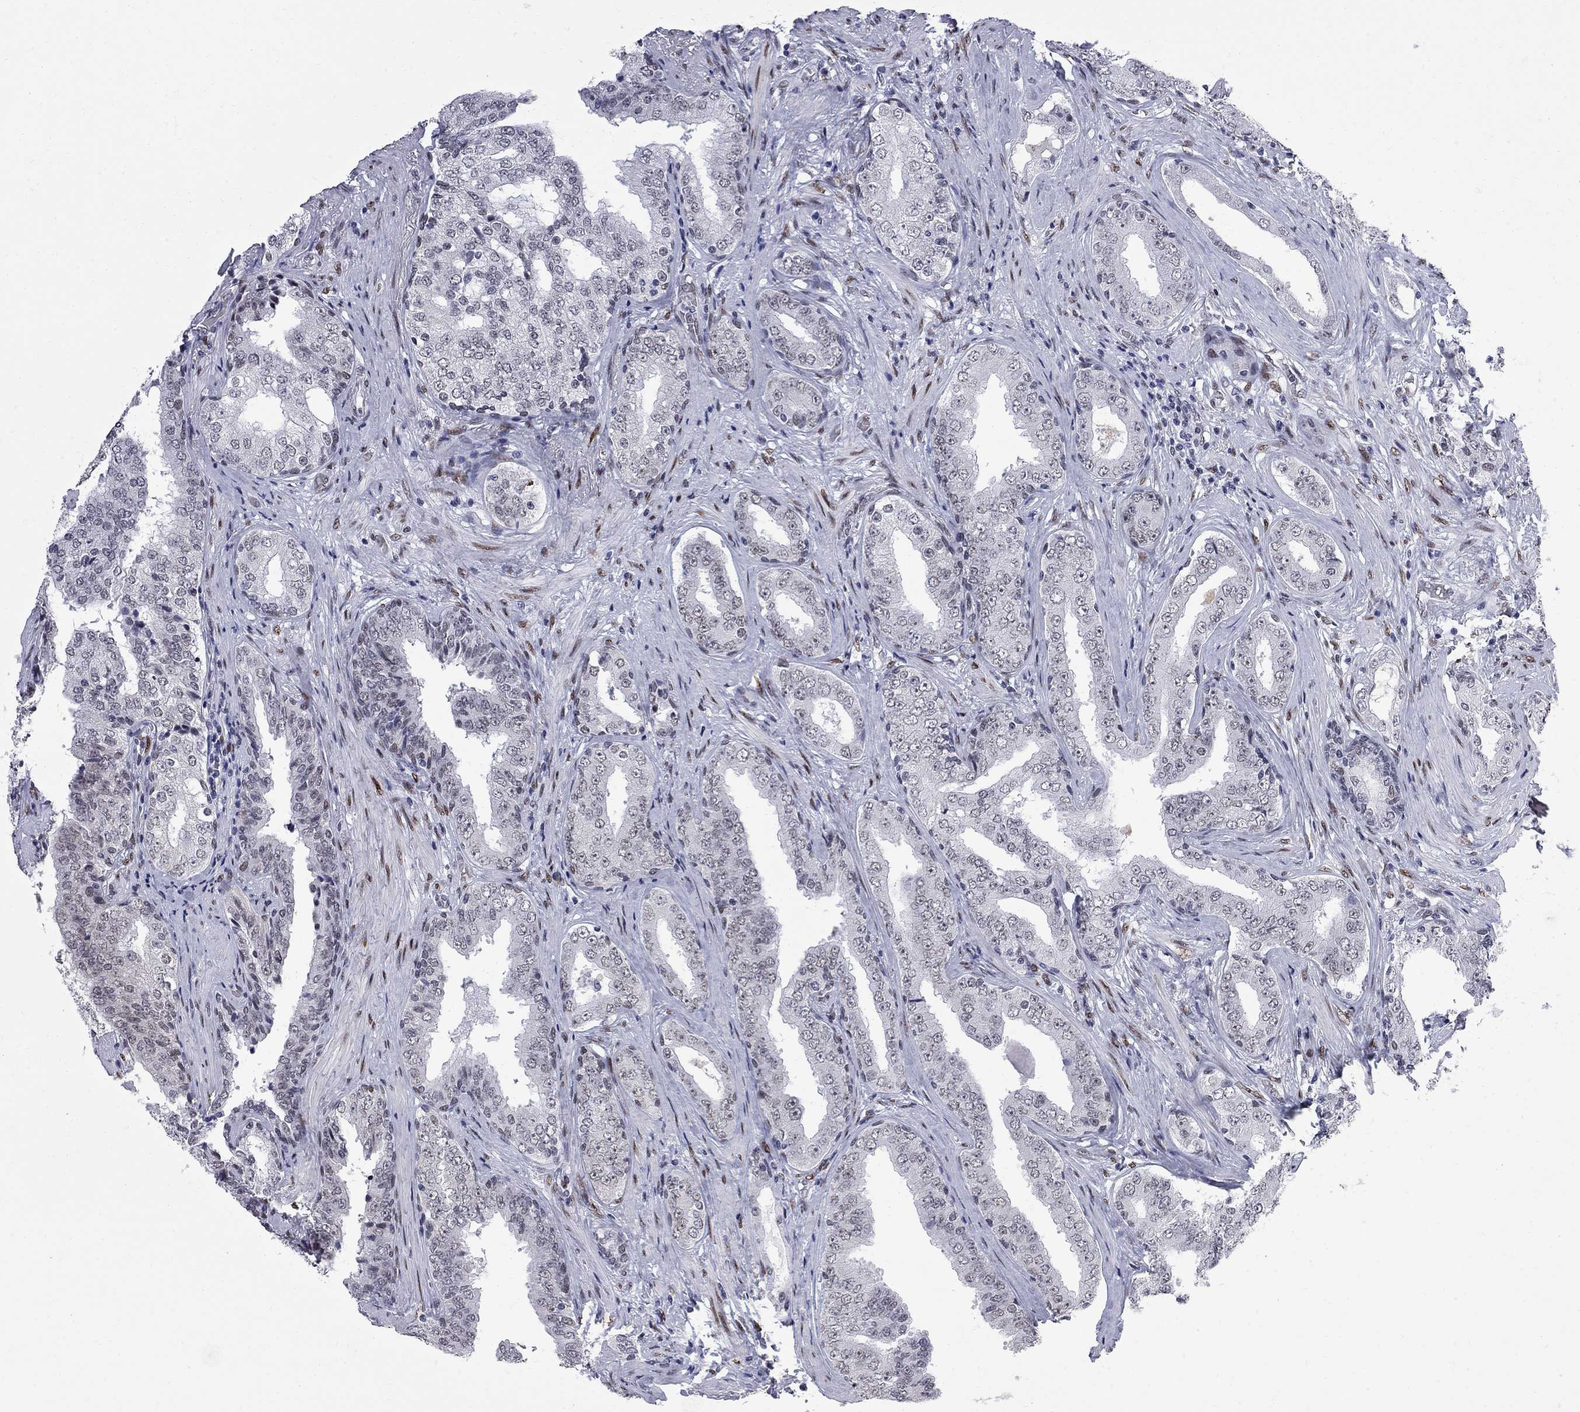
{"staining": {"intensity": "negative", "quantity": "none", "location": "none"}, "tissue": "prostate cancer", "cell_type": "Tumor cells", "image_type": "cancer", "snomed": [{"axis": "morphology", "description": "Adenocarcinoma, Low grade"}, {"axis": "topography", "description": "Prostate and seminal vesicle, NOS"}], "caption": "Immunohistochemistry (IHC) image of prostate cancer stained for a protein (brown), which reveals no staining in tumor cells.", "gene": "ZBTB47", "patient": {"sex": "male", "age": 61}}